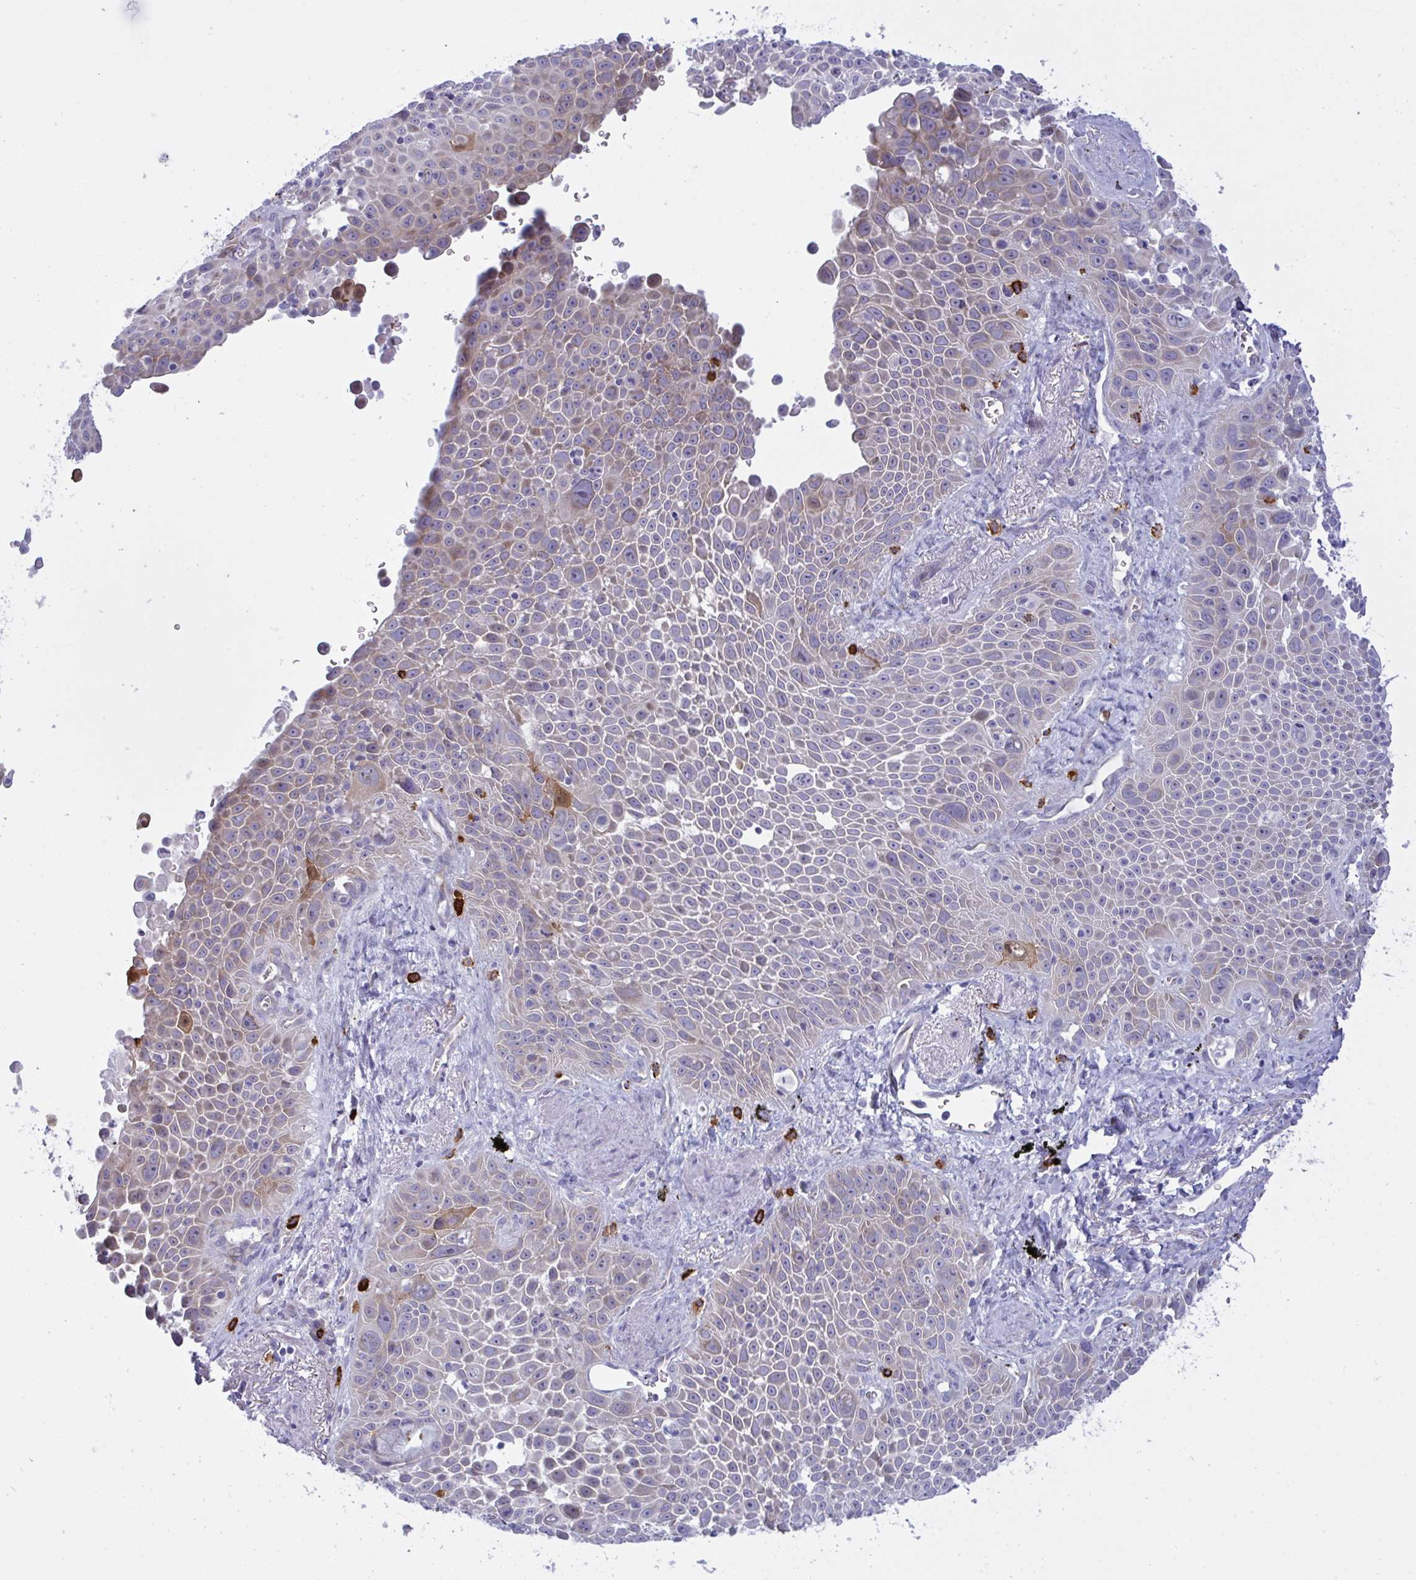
{"staining": {"intensity": "weak", "quantity": "25%-75%", "location": "cytoplasmic/membranous"}, "tissue": "lung cancer", "cell_type": "Tumor cells", "image_type": "cancer", "snomed": [{"axis": "morphology", "description": "Squamous cell carcinoma, NOS"}, {"axis": "morphology", "description": "Squamous cell carcinoma, metastatic, NOS"}, {"axis": "topography", "description": "Lymph node"}, {"axis": "topography", "description": "Lung"}], "caption": "This histopathology image displays lung squamous cell carcinoma stained with immunohistochemistry to label a protein in brown. The cytoplasmic/membranous of tumor cells show weak positivity for the protein. Nuclei are counter-stained blue.", "gene": "ZNF684", "patient": {"sex": "female", "age": 62}}